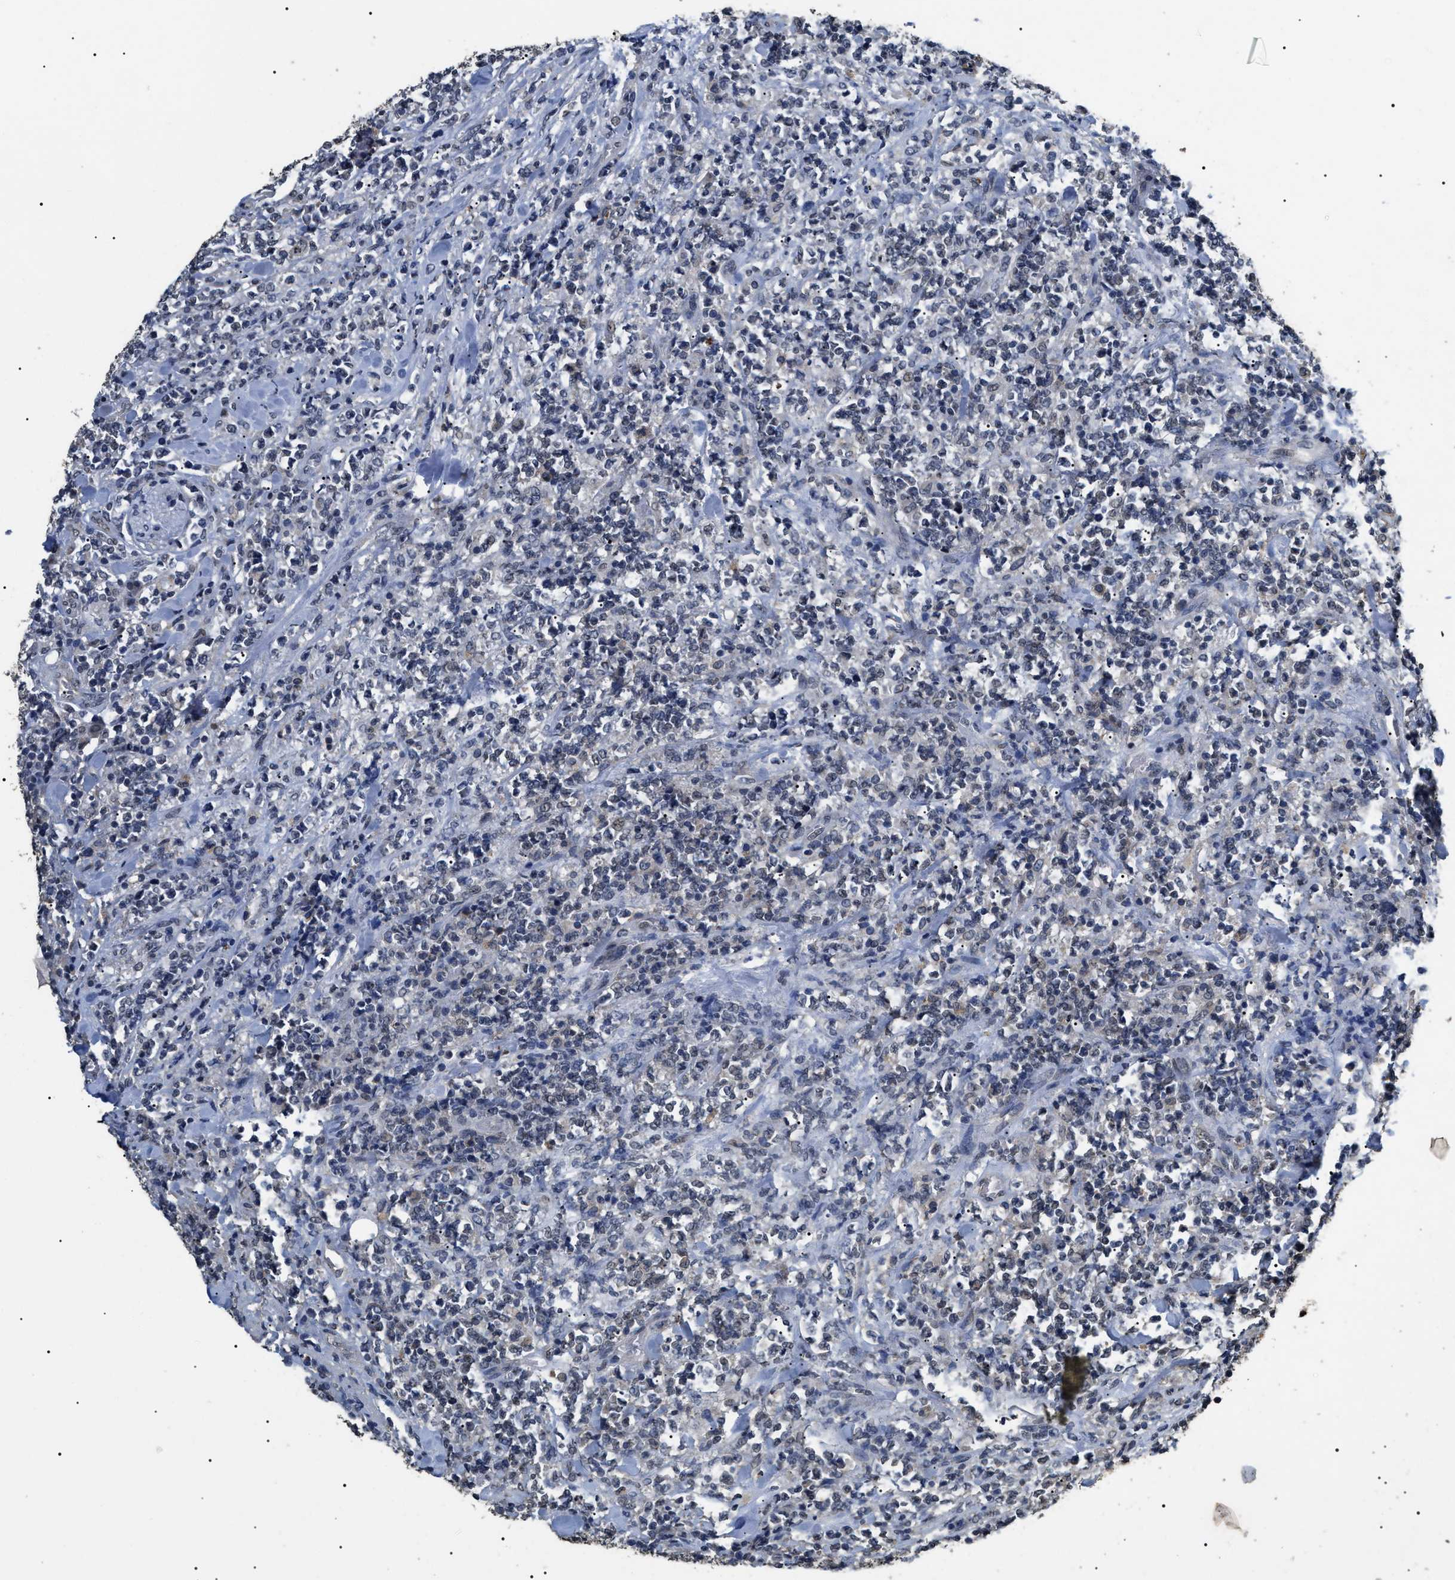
{"staining": {"intensity": "negative", "quantity": "none", "location": "none"}, "tissue": "lymphoma", "cell_type": "Tumor cells", "image_type": "cancer", "snomed": [{"axis": "morphology", "description": "Malignant lymphoma, non-Hodgkin's type, High grade"}, {"axis": "topography", "description": "Soft tissue"}], "caption": "Histopathology image shows no protein staining in tumor cells of lymphoma tissue. The staining is performed using DAB brown chromogen with nuclei counter-stained in using hematoxylin.", "gene": "ANP32E", "patient": {"sex": "male", "age": 18}}